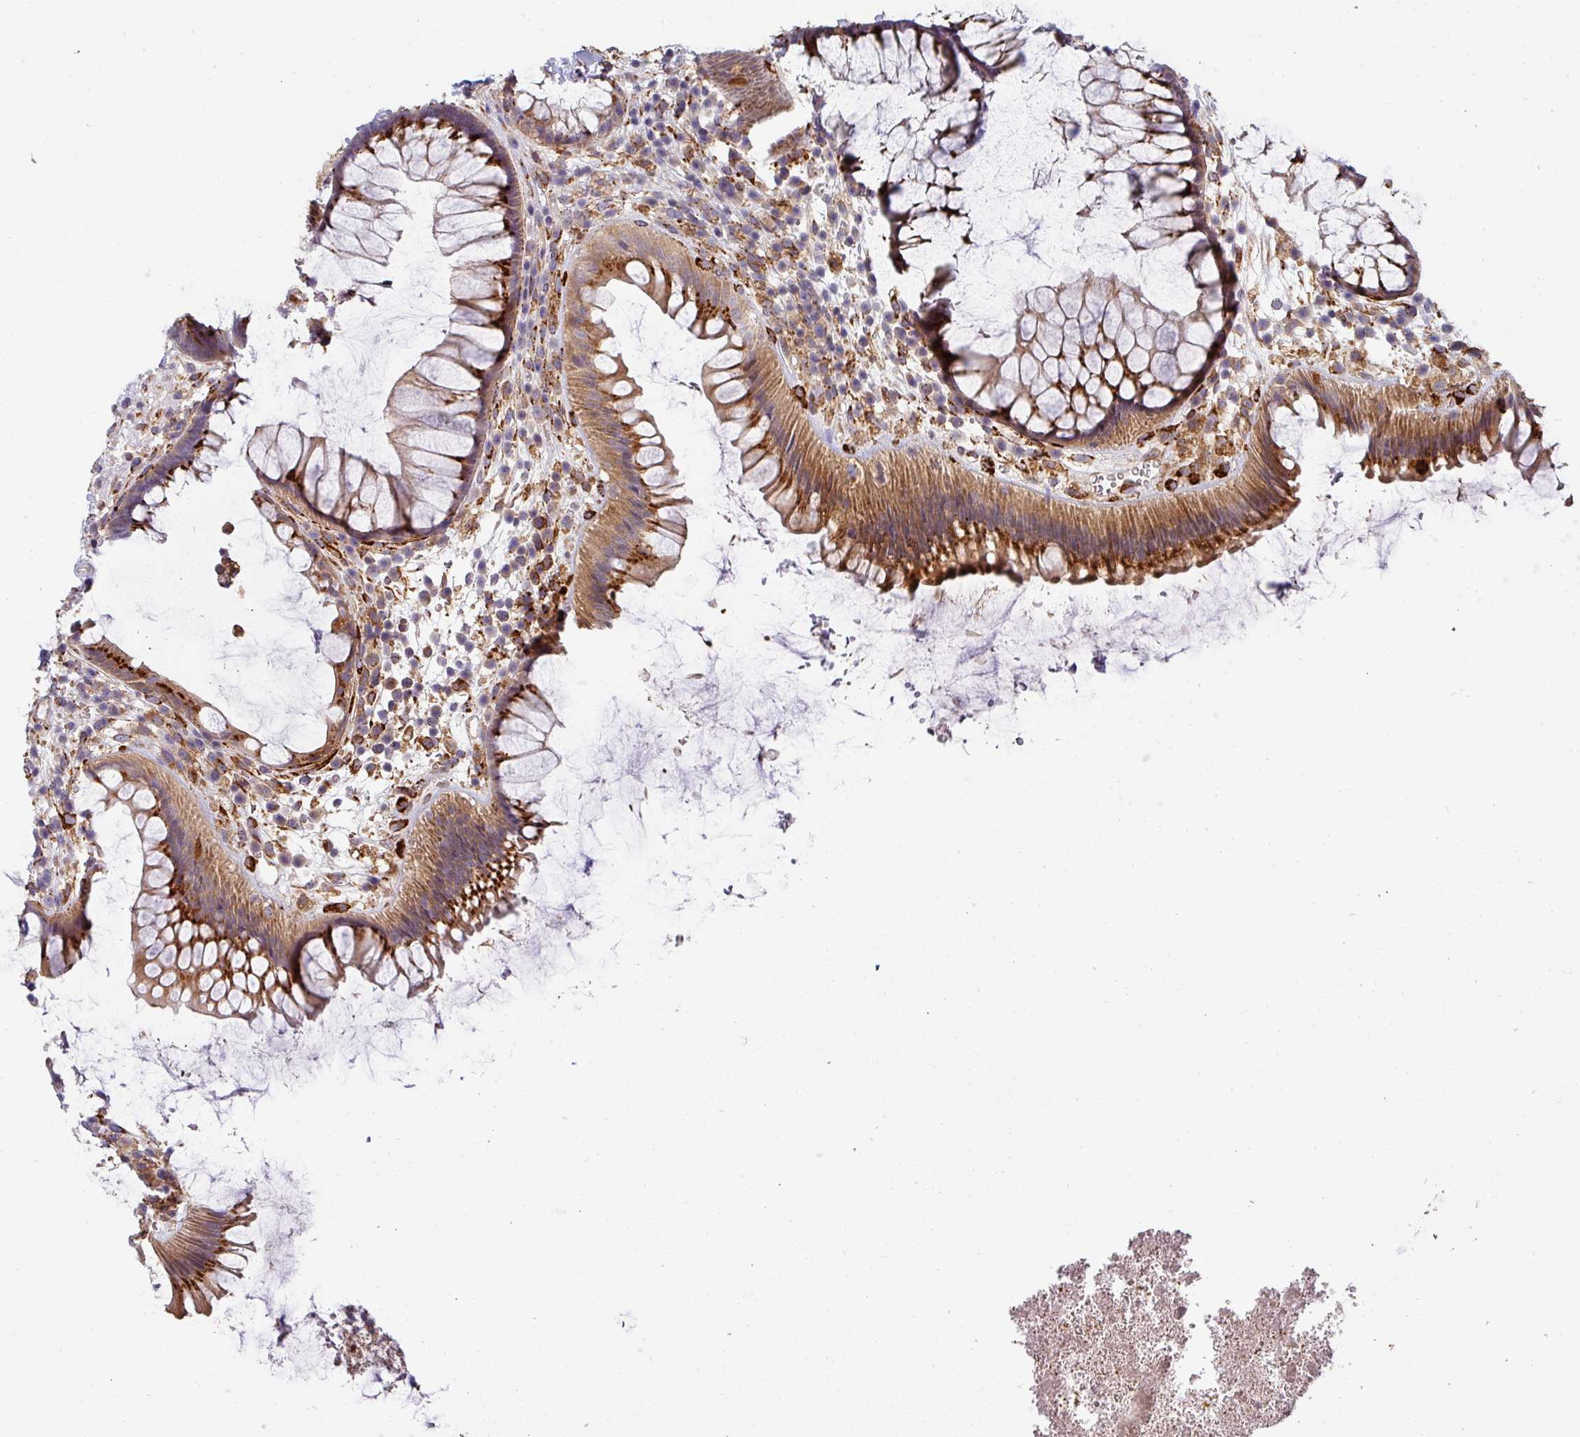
{"staining": {"intensity": "strong", "quantity": ">75%", "location": "cytoplasmic/membranous"}, "tissue": "rectum", "cell_type": "Glandular cells", "image_type": "normal", "snomed": [{"axis": "morphology", "description": "Normal tissue, NOS"}, {"axis": "topography", "description": "Rectum"}], "caption": "Rectum was stained to show a protein in brown. There is high levels of strong cytoplasmic/membranous positivity in about >75% of glandular cells.", "gene": "ZNF268", "patient": {"sex": "male", "age": 51}}